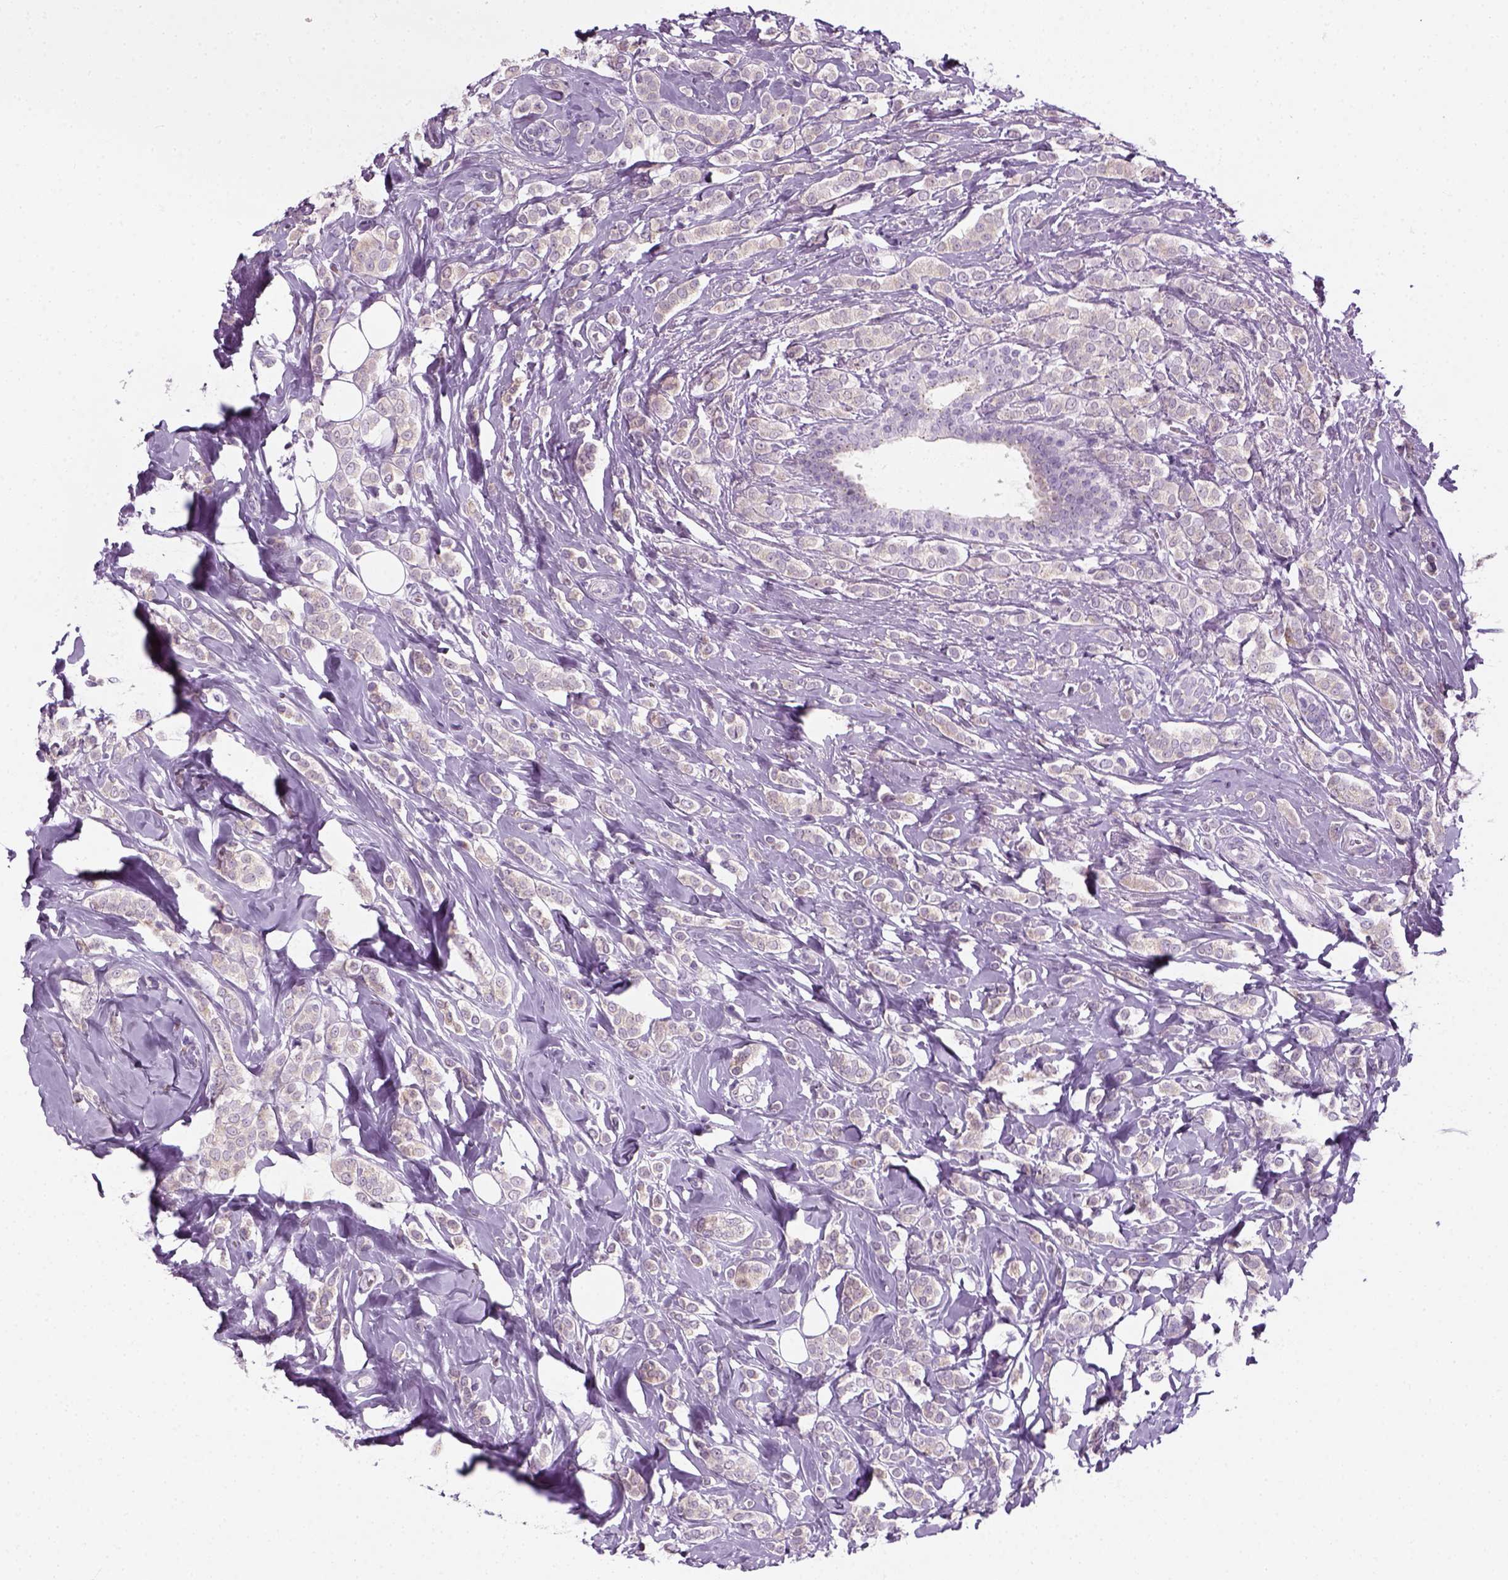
{"staining": {"intensity": "negative", "quantity": "none", "location": "none"}, "tissue": "breast cancer", "cell_type": "Tumor cells", "image_type": "cancer", "snomed": [{"axis": "morphology", "description": "Lobular carcinoma"}, {"axis": "topography", "description": "Breast"}], "caption": "Immunohistochemistry of breast cancer (lobular carcinoma) reveals no positivity in tumor cells.", "gene": "IL4", "patient": {"sex": "female", "age": 49}}